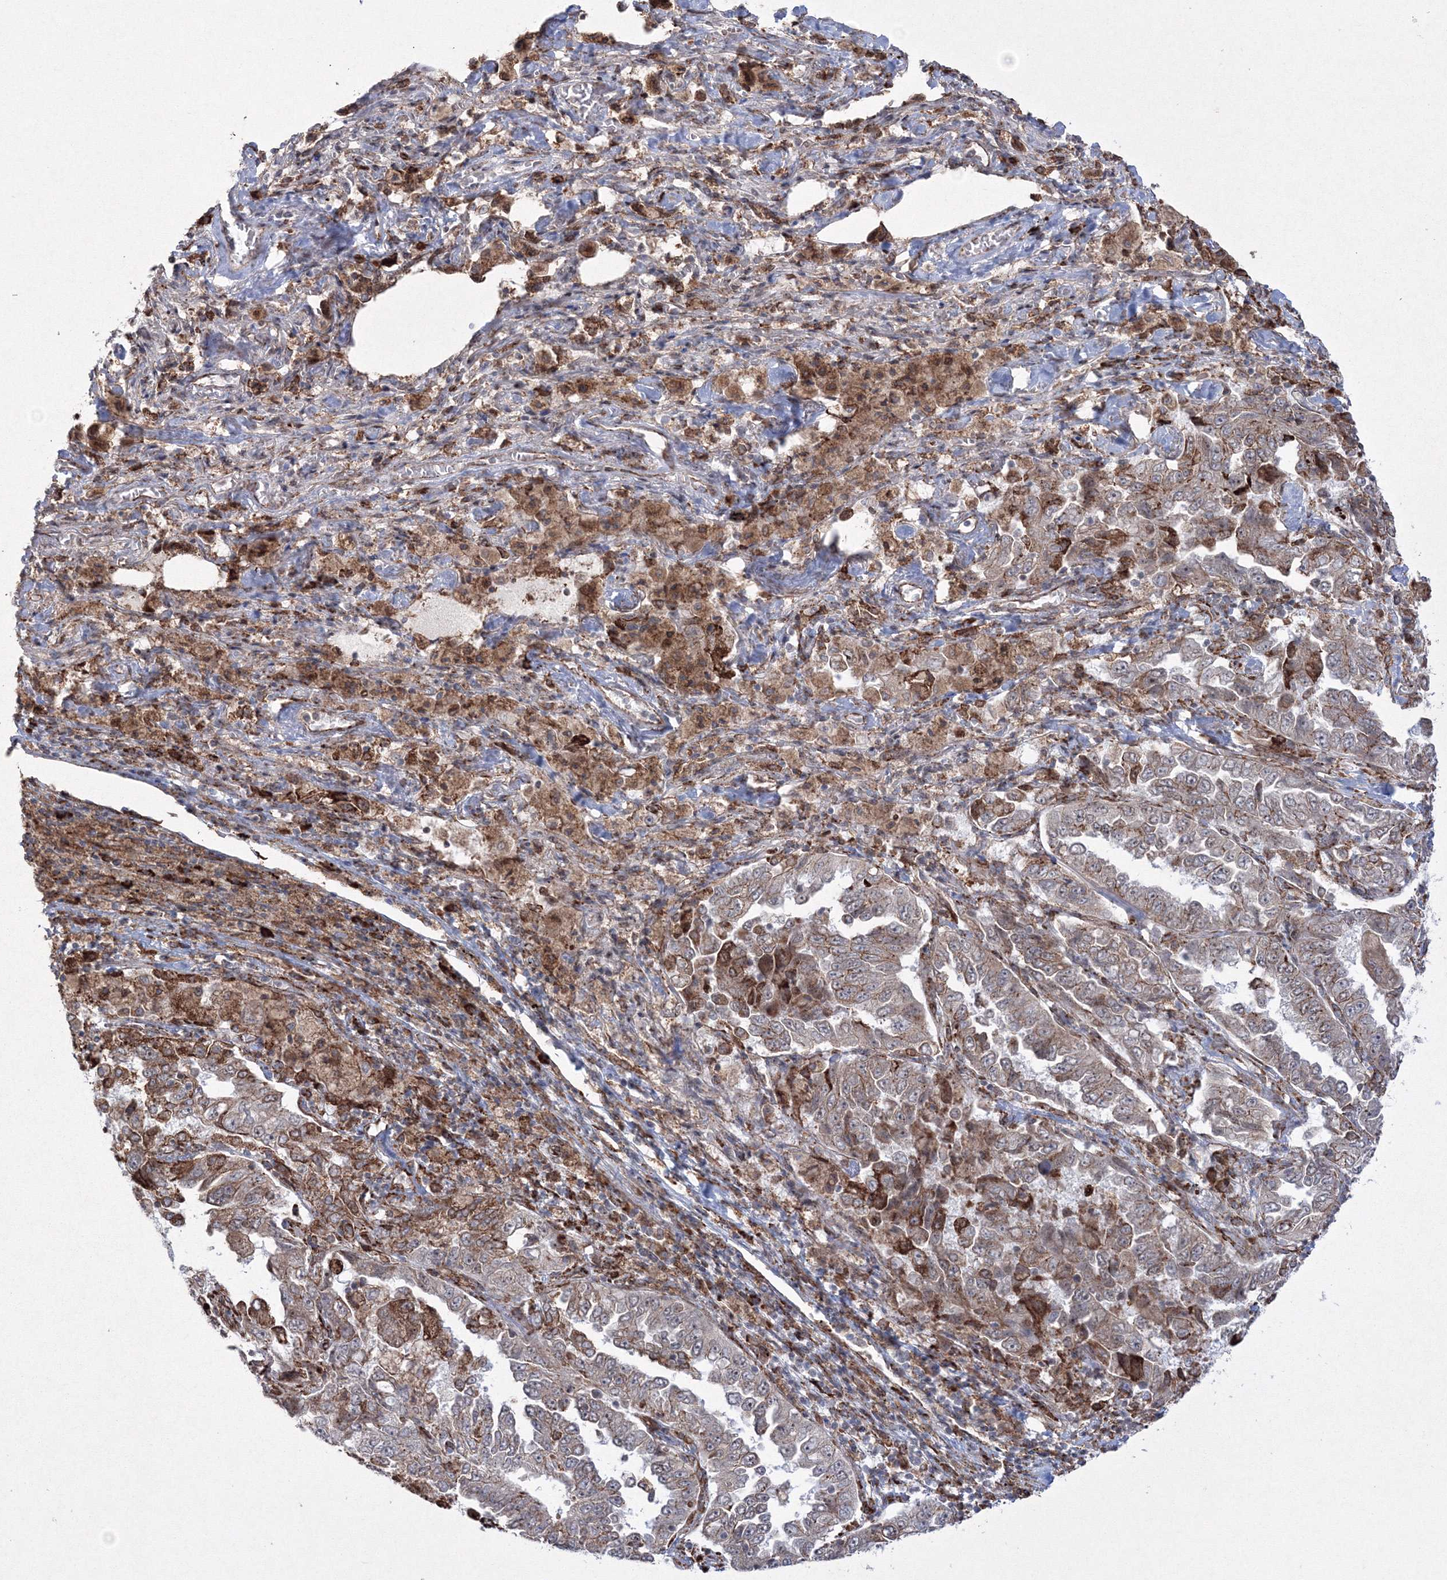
{"staining": {"intensity": "moderate", "quantity": "25%-75%", "location": "cytoplasmic/membranous"}, "tissue": "lung cancer", "cell_type": "Tumor cells", "image_type": "cancer", "snomed": [{"axis": "morphology", "description": "Adenocarcinoma, NOS"}, {"axis": "topography", "description": "Lung"}], "caption": "The micrograph reveals staining of adenocarcinoma (lung), revealing moderate cytoplasmic/membranous protein expression (brown color) within tumor cells.", "gene": "EFCAB12", "patient": {"sex": "female", "age": 51}}